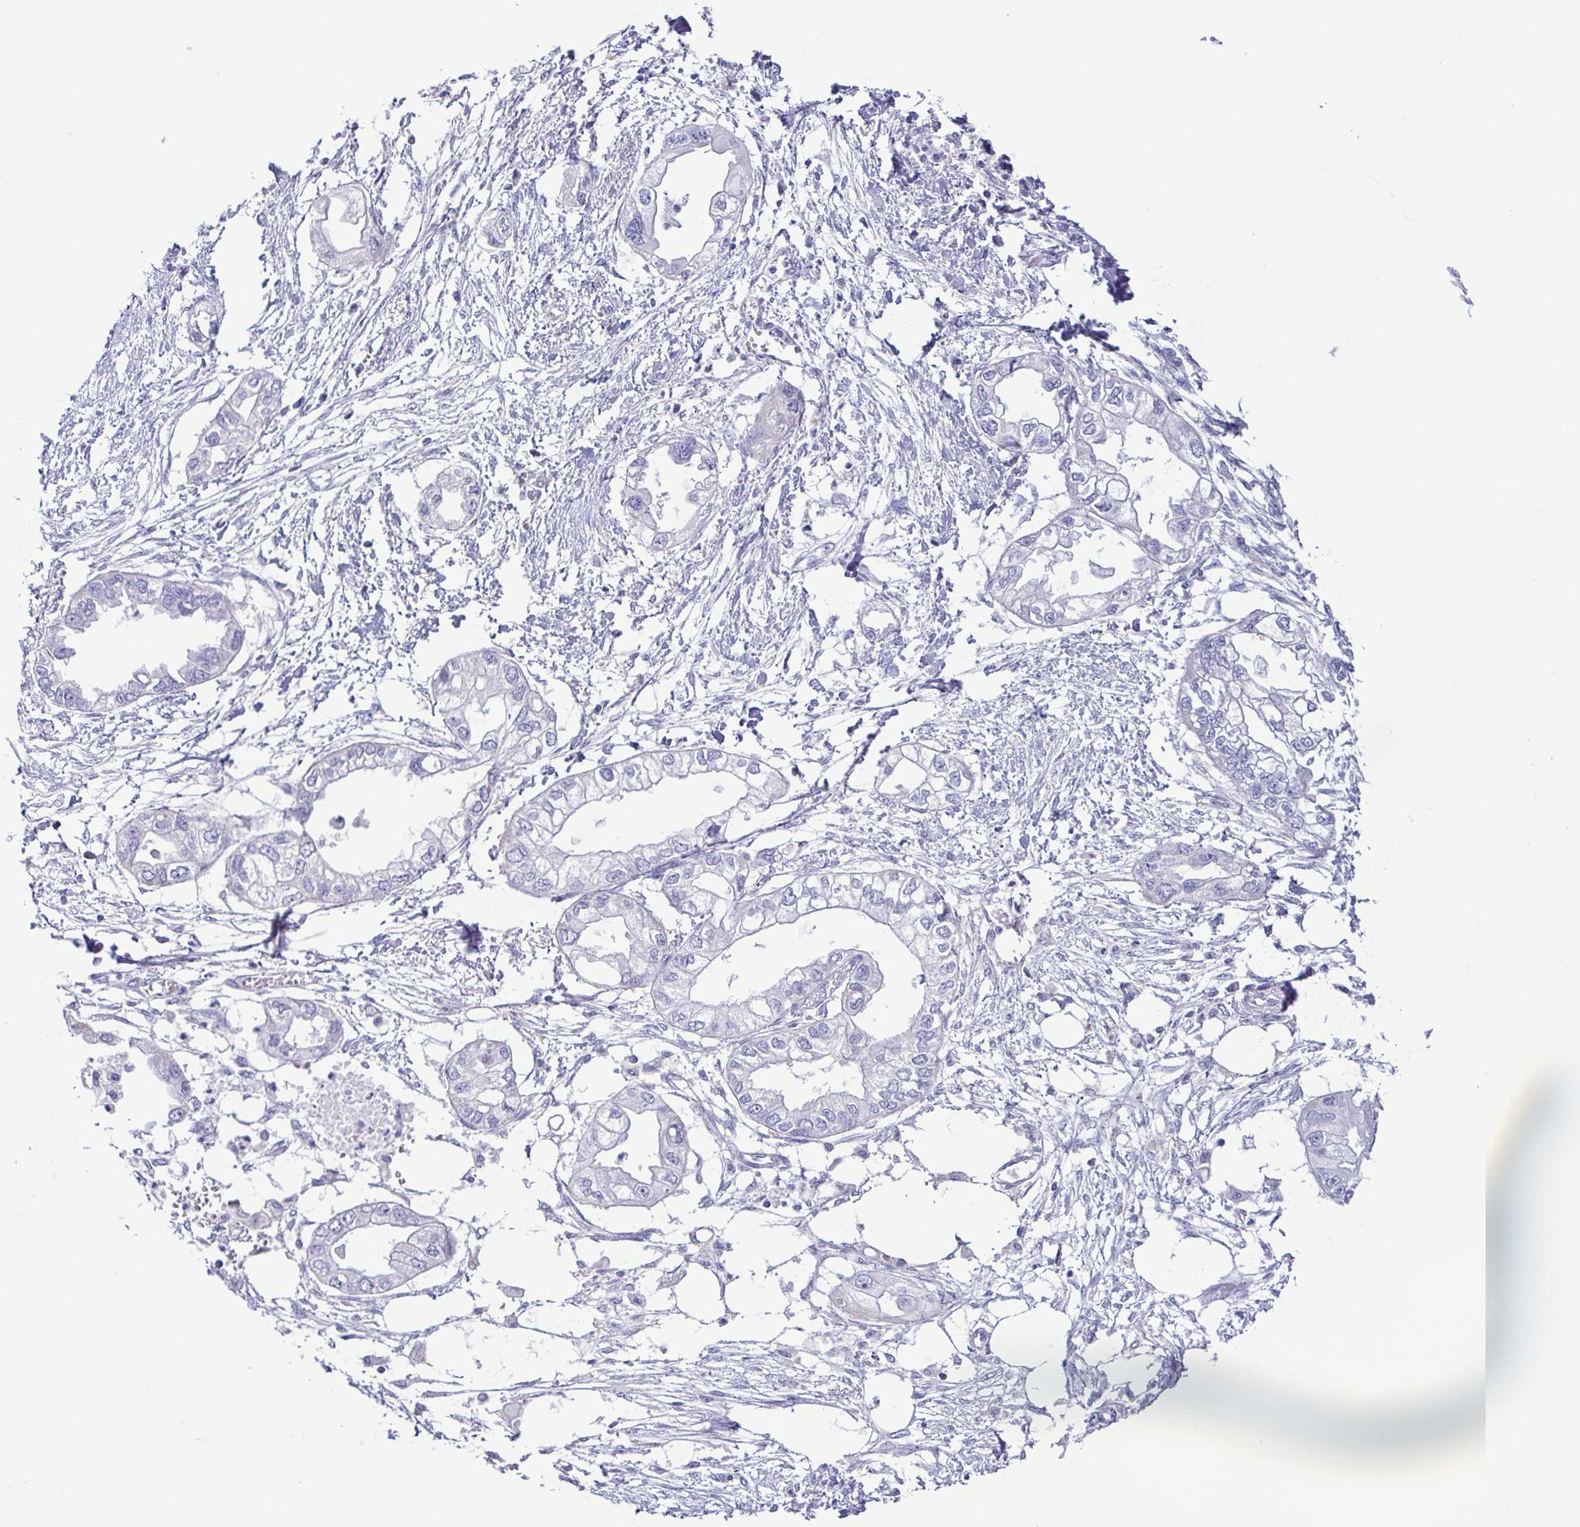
{"staining": {"intensity": "negative", "quantity": "none", "location": "none"}, "tissue": "endometrial cancer", "cell_type": "Tumor cells", "image_type": "cancer", "snomed": [{"axis": "morphology", "description": "Adenocarcinoma, NOS"}, {"axis": "morphology", "description": "Adenocarcinoma, metastatic, NOS"}, {"axis": "topography", "description": "Adipose tissue"}, {"axis": "topography", "description": "Endometrium"}], "caption": "Immunohistochemistry micrograph of neoplastic tissue: human endometrial metastatic adenocarcinoma stained with DAB (3,3'-diaminobenzidine) reveals no significant protein expression in tumor cells. Brightfield microscopy of immunohistochemistry (IHC) stained with DAB (brown) and hematoxylin (blue), captured at high magnification.", "gene": "CD72", "patient": {"sex": "female", "age": 67}}